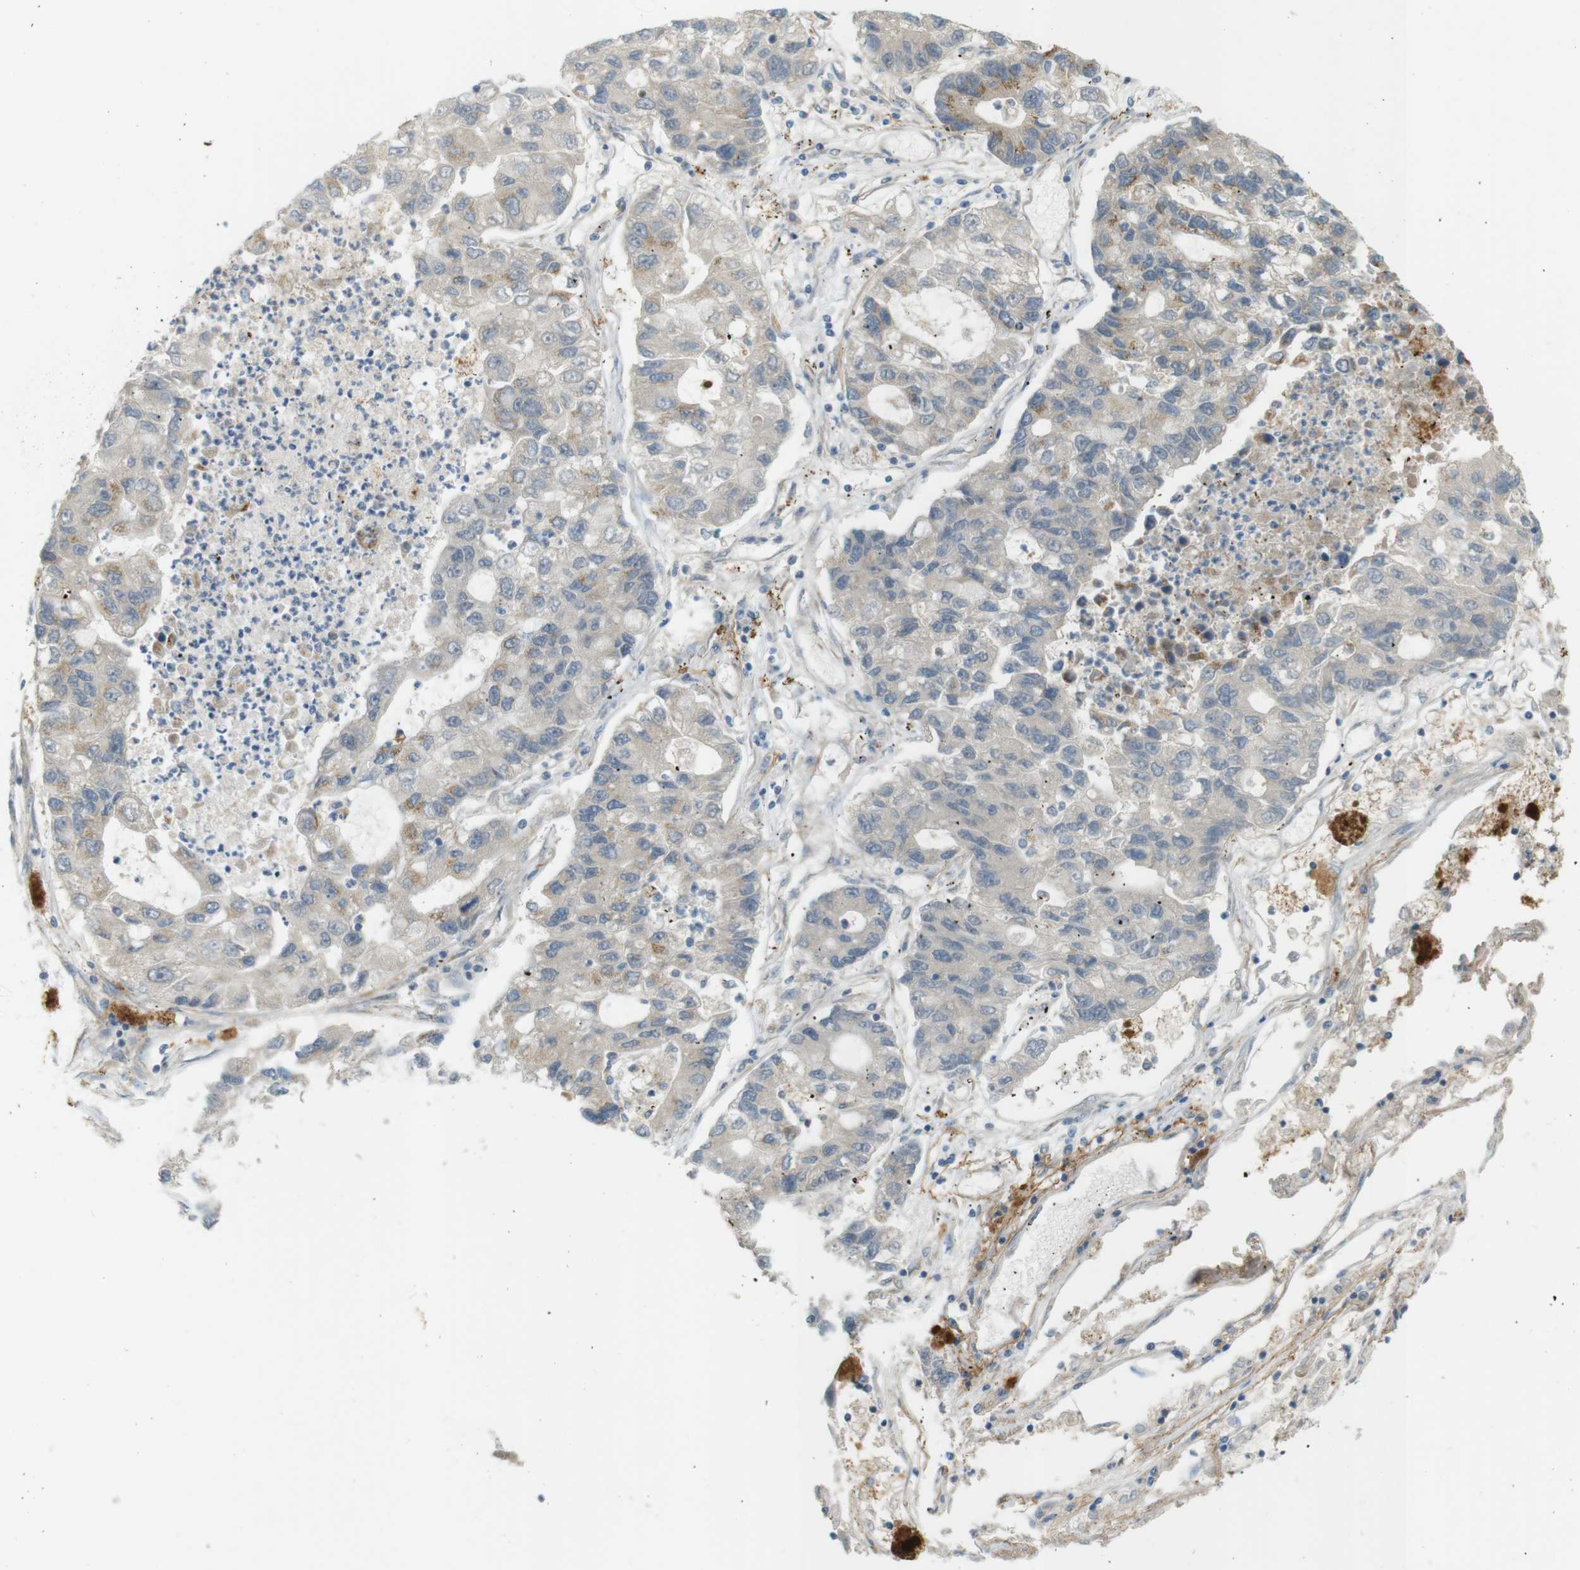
{"staining": {"intensity": "moderate", "quantity": "25%-75%", "location": "cytoplasmic/membranous"}, "tissue": "lung cancer", "cell_type": "Tumor cells", "image_type": "cancer", "snomed": [{"axis": "morphology", "description": "Adenocarcinoma, NOS"}, {"axis": "topography", "description": "Lung"}], "caption": "An image of human adenocarcinoma (lung) stained for a protein shows moderate cytoplasmic/membranous brown staining in tumor cells. (DAB (3,3'-diaminobenzidine) IHC, brown staining for protein, blue staining for nuclei).", "gene": "UGT8", "patient": {"sex": "female", "age": 51}}